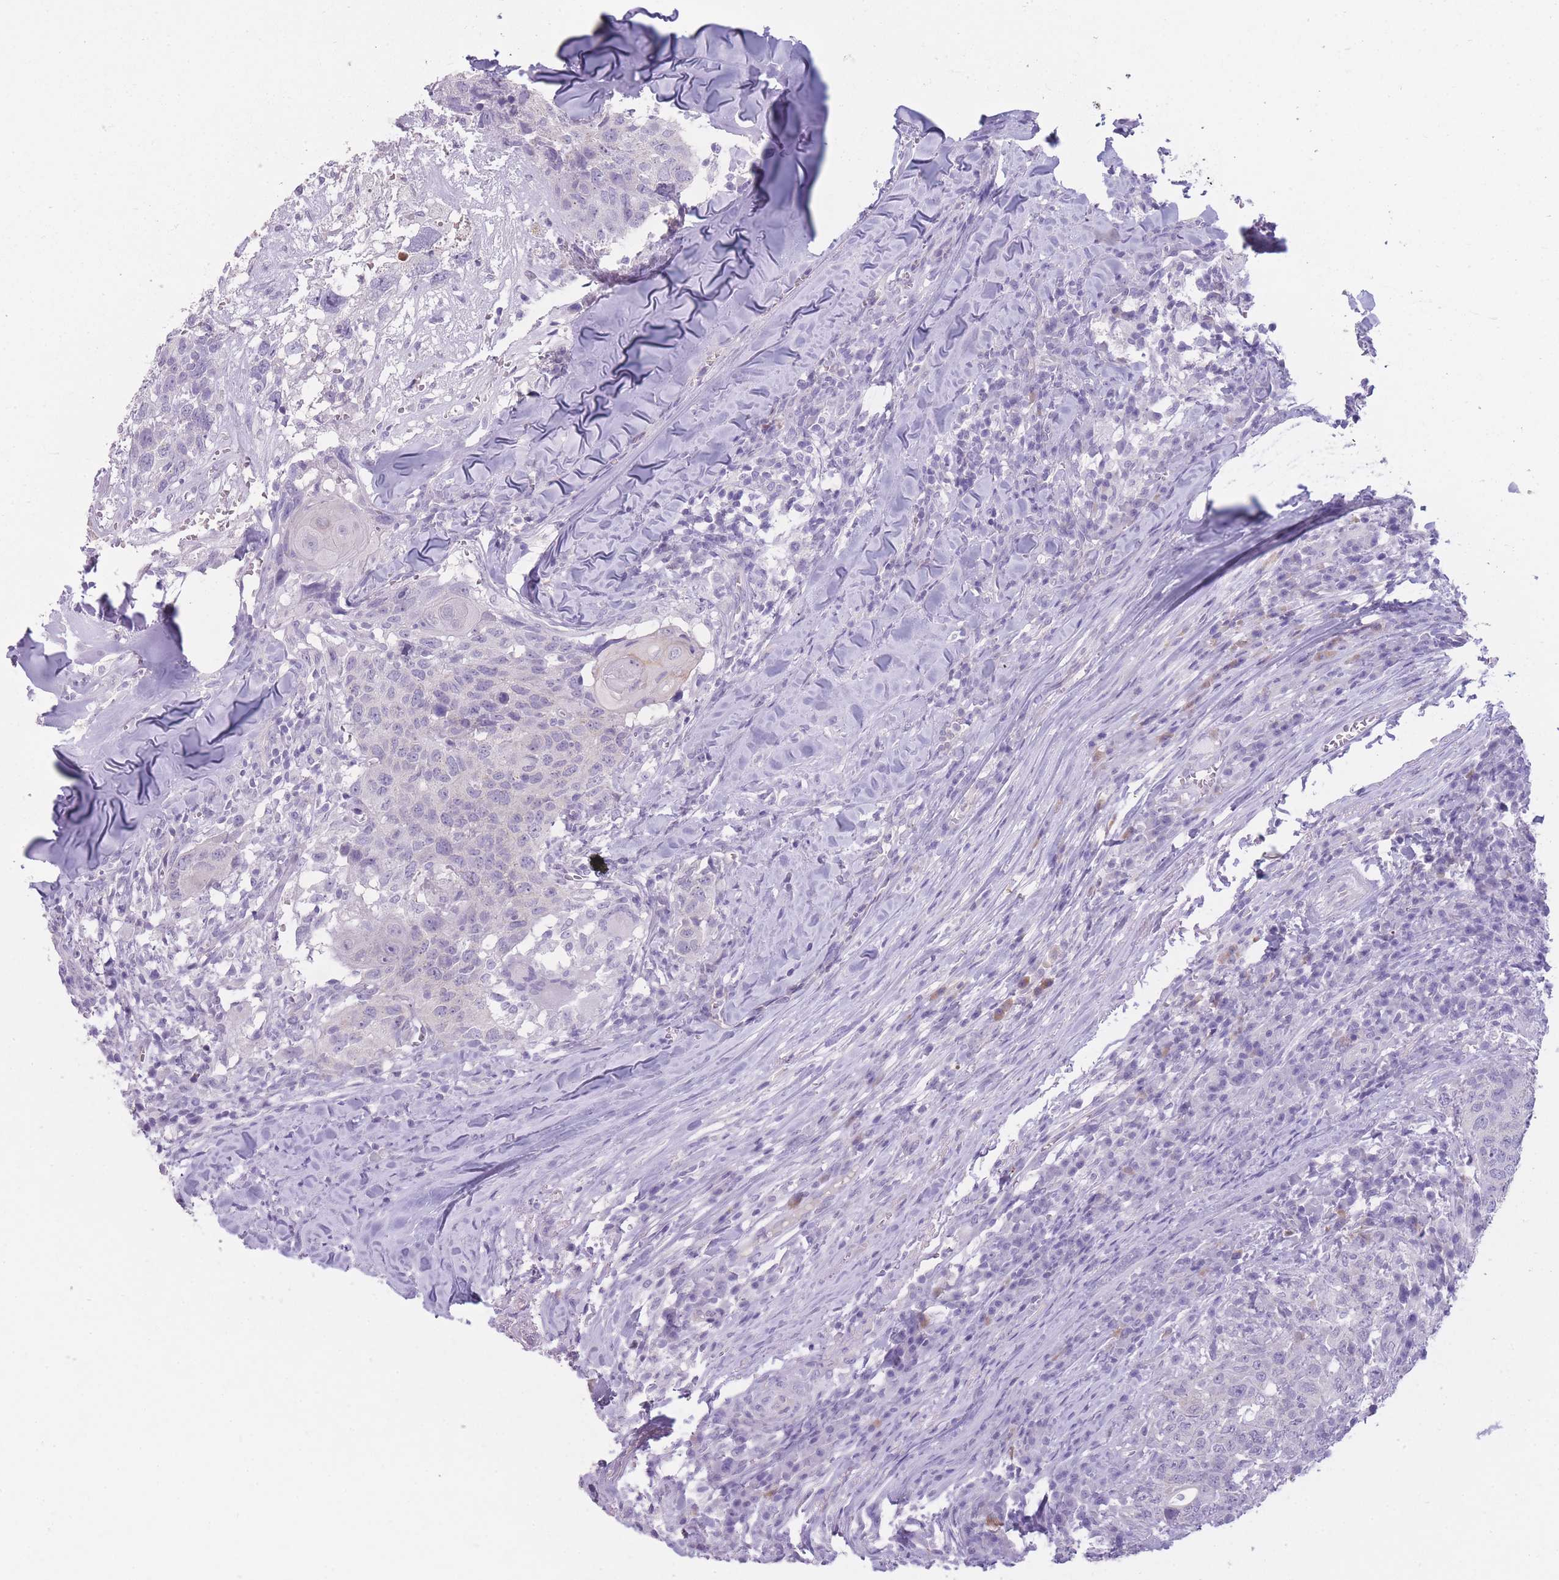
{"staining": {"intensity": "negative", "quantity": "none", "location": "none"}, "tissue": "head and neck cancer", "cell_type": "Tumor cells", "image_type": "cancer", "snomed": [{"axis": "morphology", "description": "Normal tissue, NOS"}, {"axis": "morphology", "description": "Squamous cell carcinoma, NOS"}, {"axis": "topography", "description": "Skeletal muscle"}, {"axis": "topography", "description": "Vascular tissue"}, {"axis": "topography", "description": "Peripheral nerve tissue"}, {"axis": "topography", "description": "Head-Neck"}], "caption": "DAB immunohistochemical staining of human head and neck cancer (squamous cell carcinoma) reveals no significant positivity in tumor cells.", "gene": "DCANP1", "patient": {"sex": "male", "age": 66}}